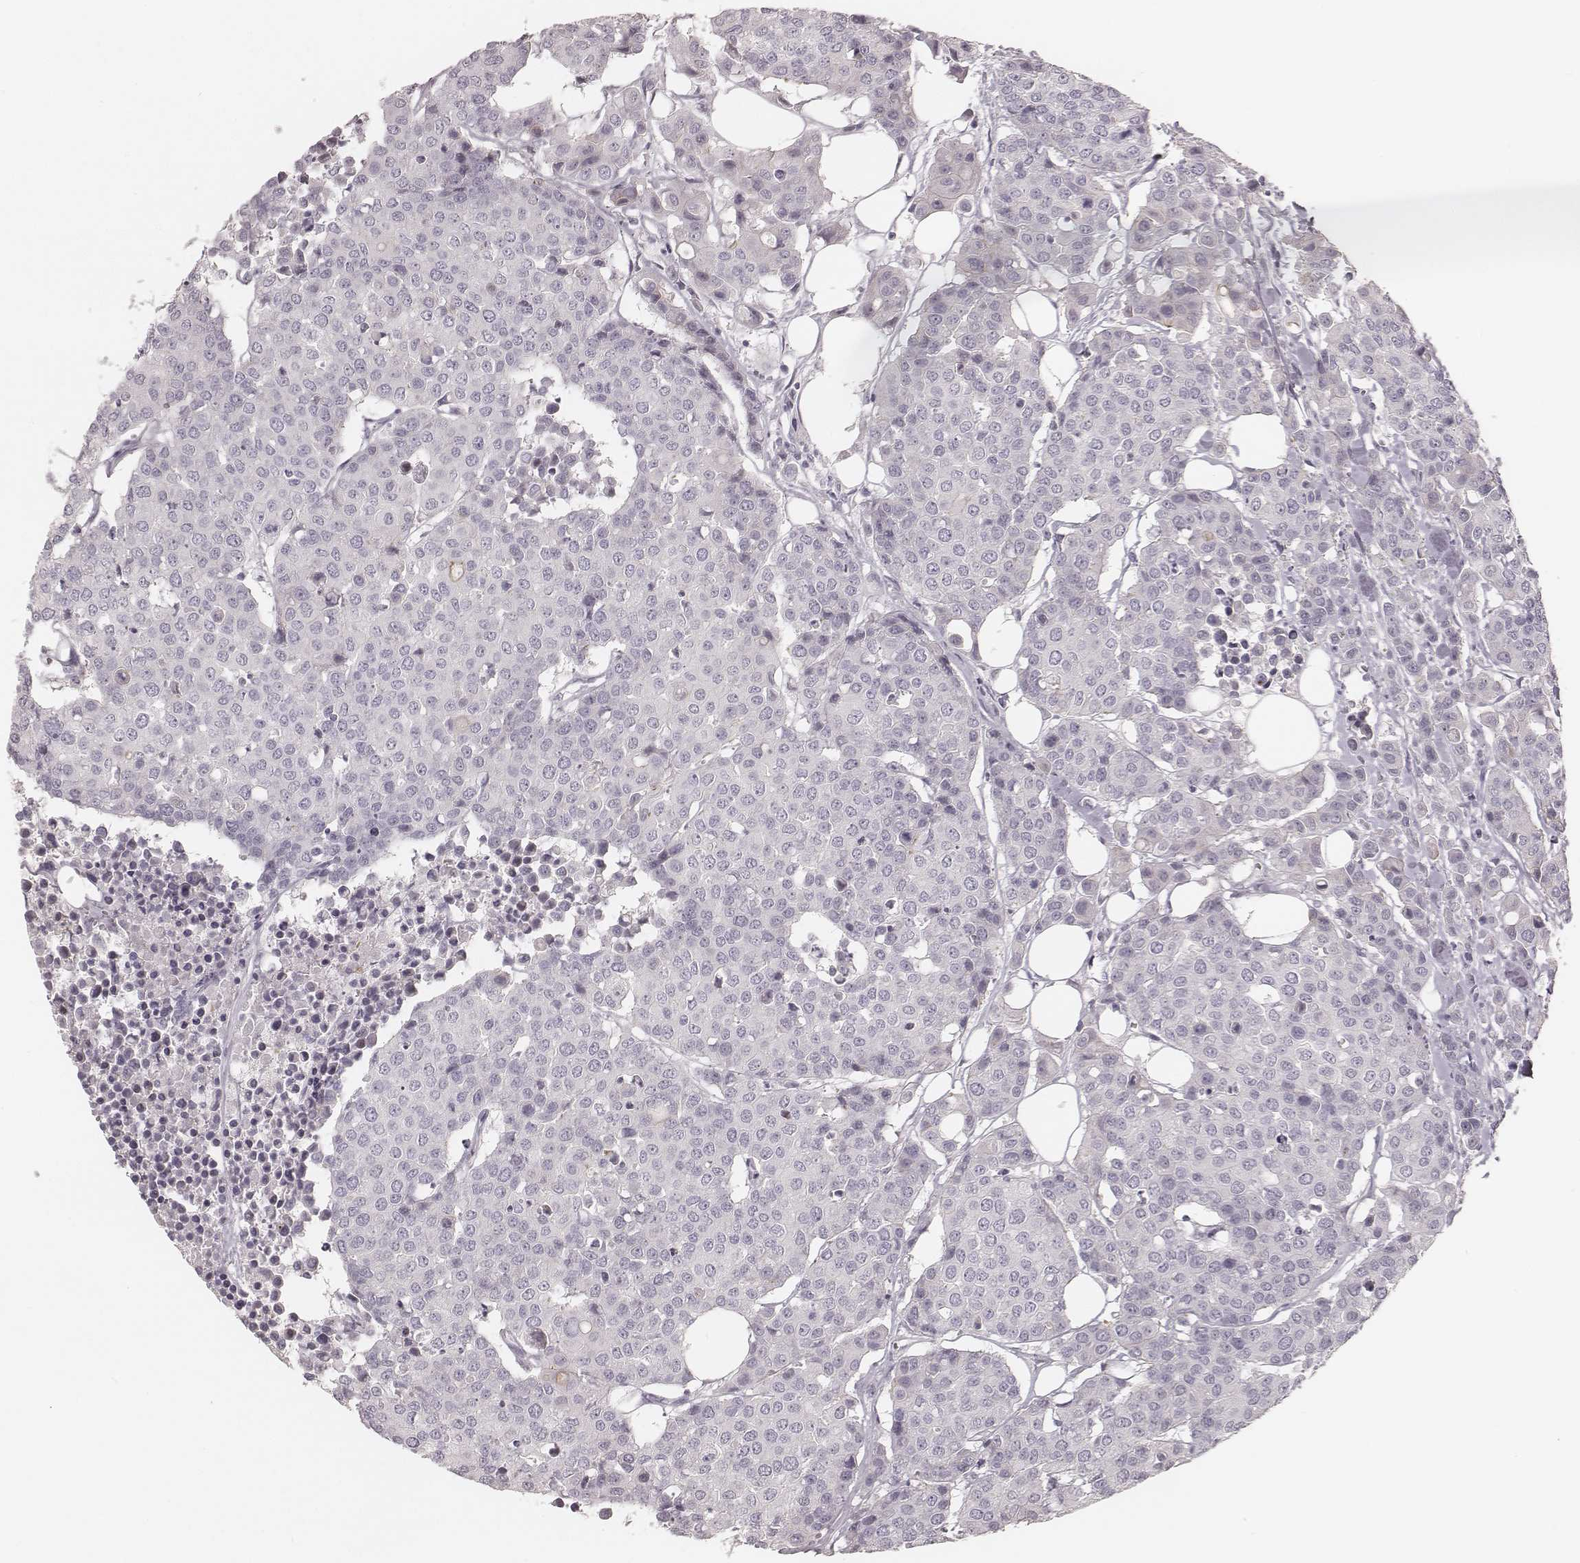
{"staining": {"intensity": "negative", "quantity": "none", "location": "none"}, "tissue": "carcinoid", "cell_type": "Tumor cells", "image_type": "cancer", "snomed": [{"axis": "morphology", "description": "Carcinoid, malignant, NOS"}, {"axis": "topography", "description": "Colon"}], "caption": "The histopathology image demonstrates no staining of tumor cells in carcinoid (malignant). The staining was performed using DAB (3,3'-diaminobenzidine) to visualize the protein expression in brown, while the nuclei were stained in blue with hematoxylin (Magnification: 20x).", "gene": "SPATA24", "patient": {"sex": "male", "age": 81}}